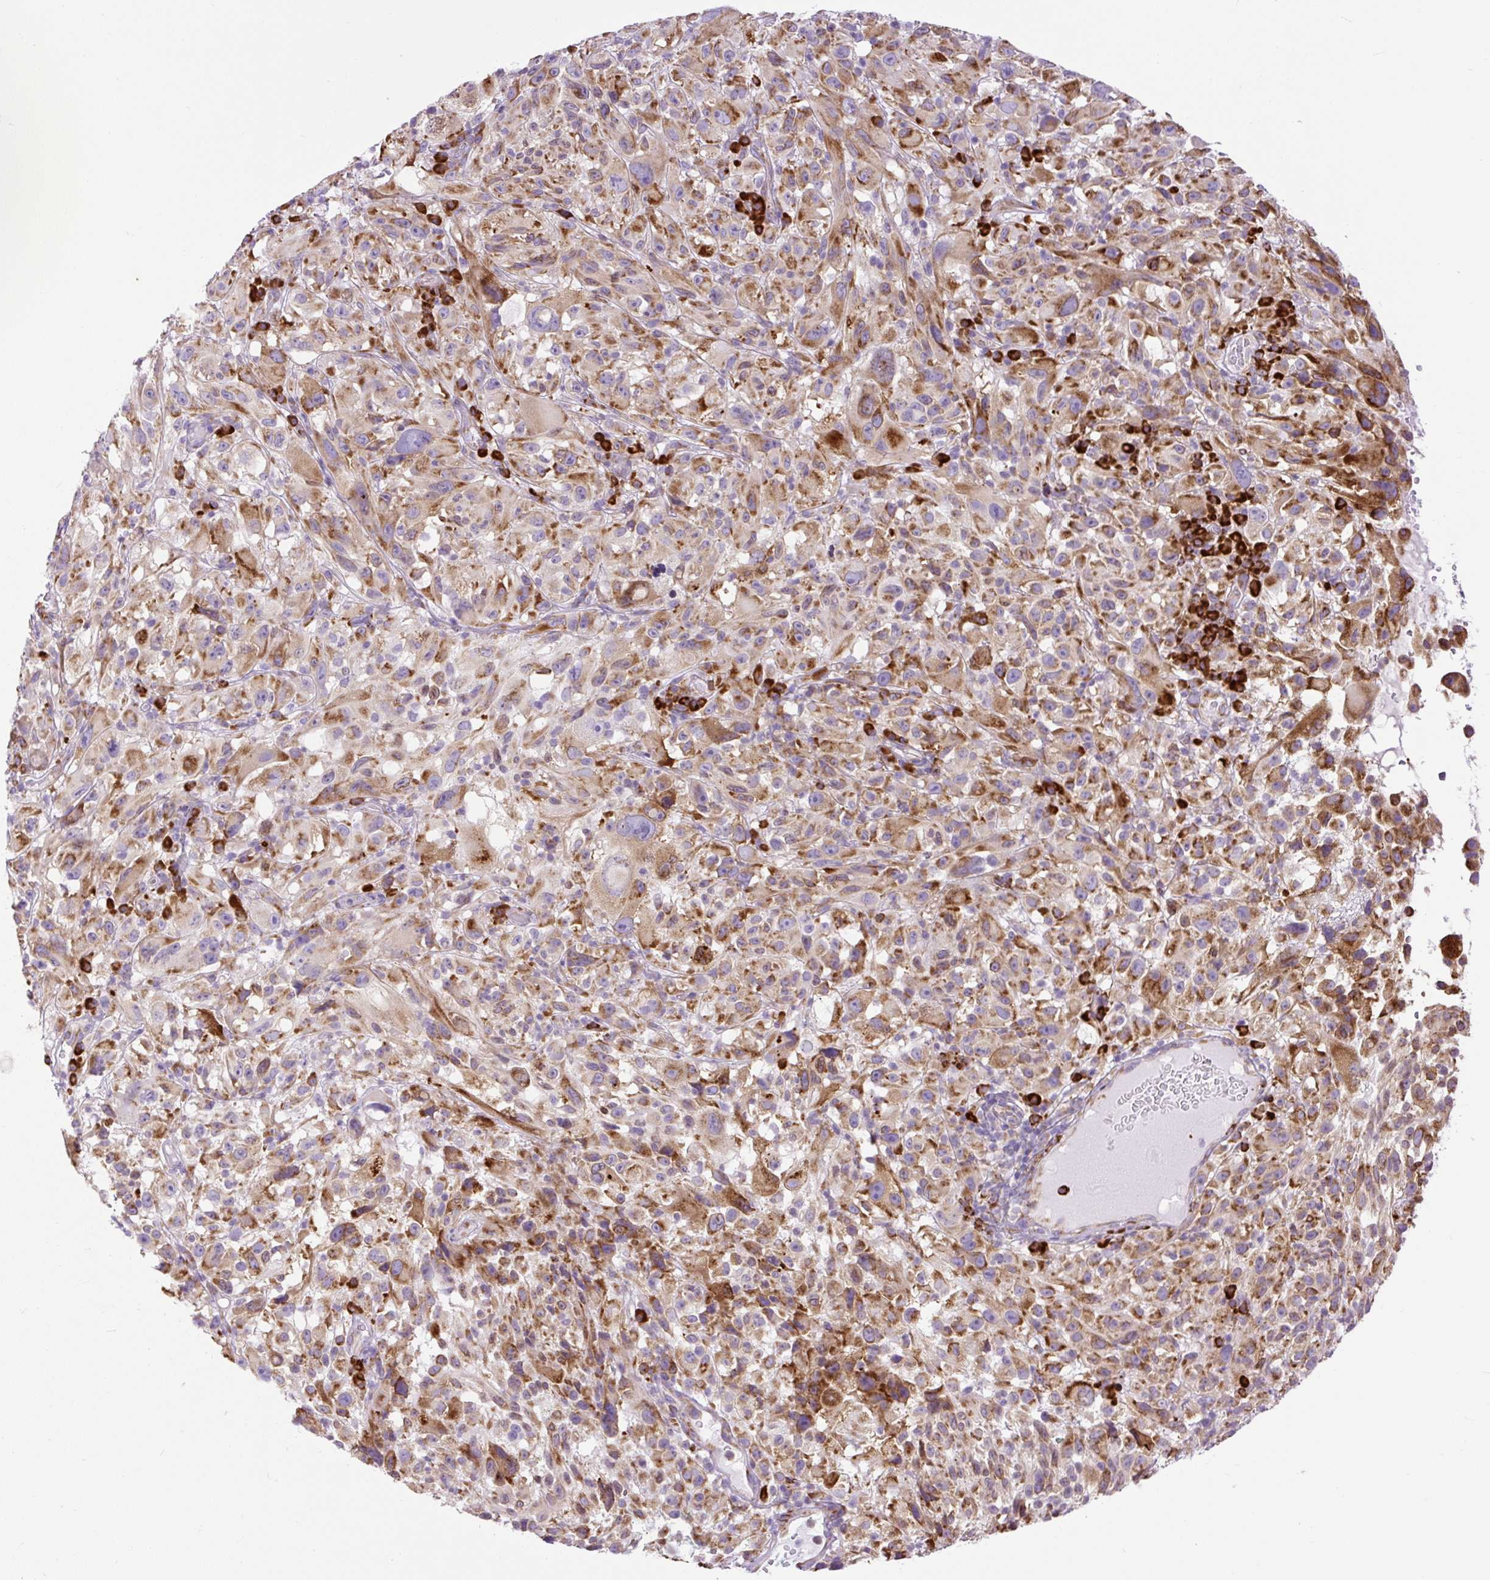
{"staining": {"intensity": "moderate", "quantity": ">75%", "location": "cytoplasmic/membranous"}, "tissue": "melanoma", "cell_type": "Tumor cells", "image_type": "cancer", "snomed": [{"axis": "morphology", "description": "Malignant melanoma, NOS"}, {"axis": "topography", "description": "Skin"}], "caption": "Moderate cytoplasmic/membranous staining for a protein is present in approximately >75% of tumor cells of melanoma using IHC.", "gene": "DDOST", "patient": {"sex": "female", "age": 71}}